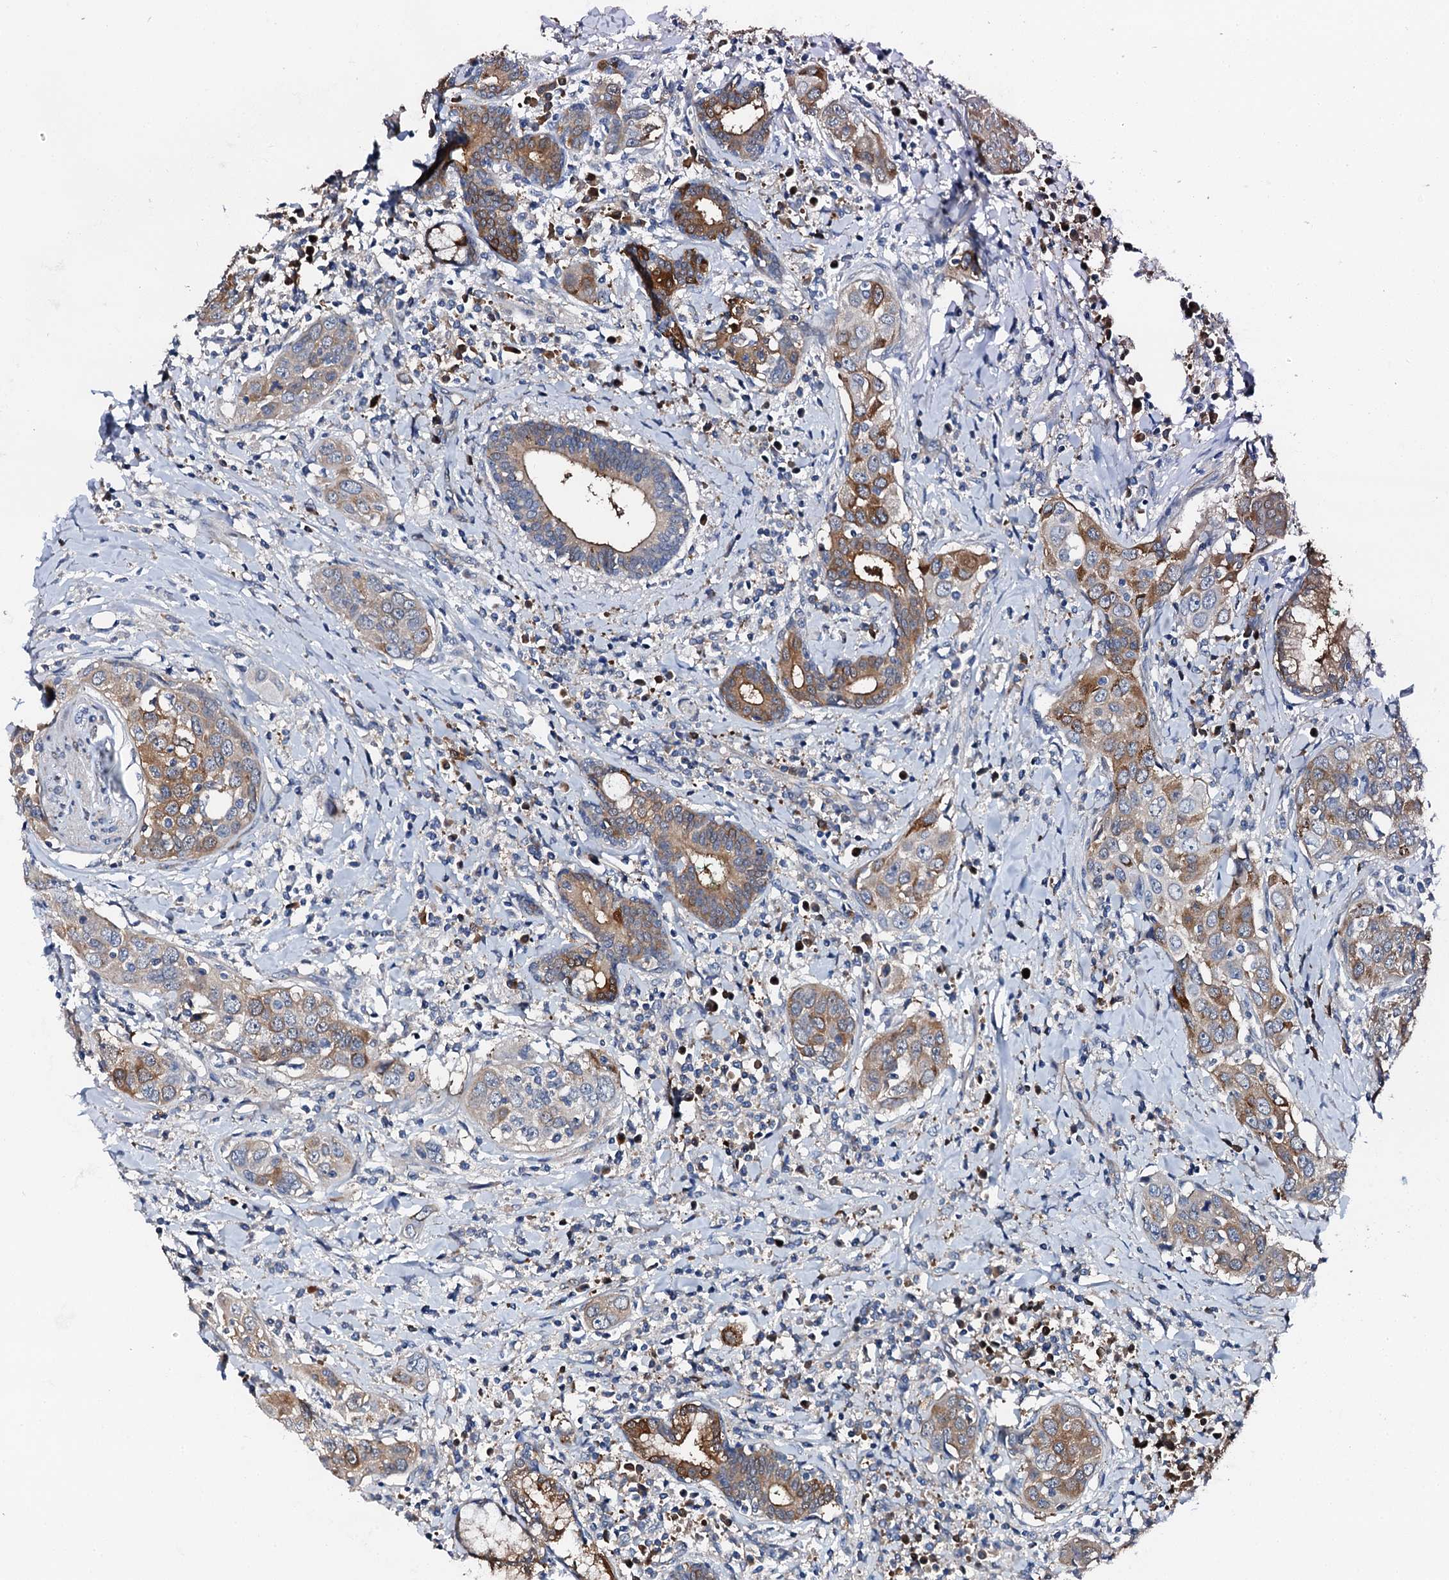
{"staining": {"intensity": "moderate", "quantity": "<25%", "location": "cytoplasmic/membranous"}, "tissue": "head and neck cancer", "cell_type": "Tumor cells", "image_type": "cancer", "snomed": [{"axis": "morphology", "description": "Squamous cell carcinoma, NOS"}, {"axis": "topography", "description": "Oral tissue"}, {"axis": "topography", "description": "Head-Neck"}], "caption": "Tumor cells reveal low levels of moderate cytoplasmic/membranous staining in approximately <25% of cells in head and neck cancer.", "gene": "GFOD2", "patient": {"sex": "female", "age": 50}}